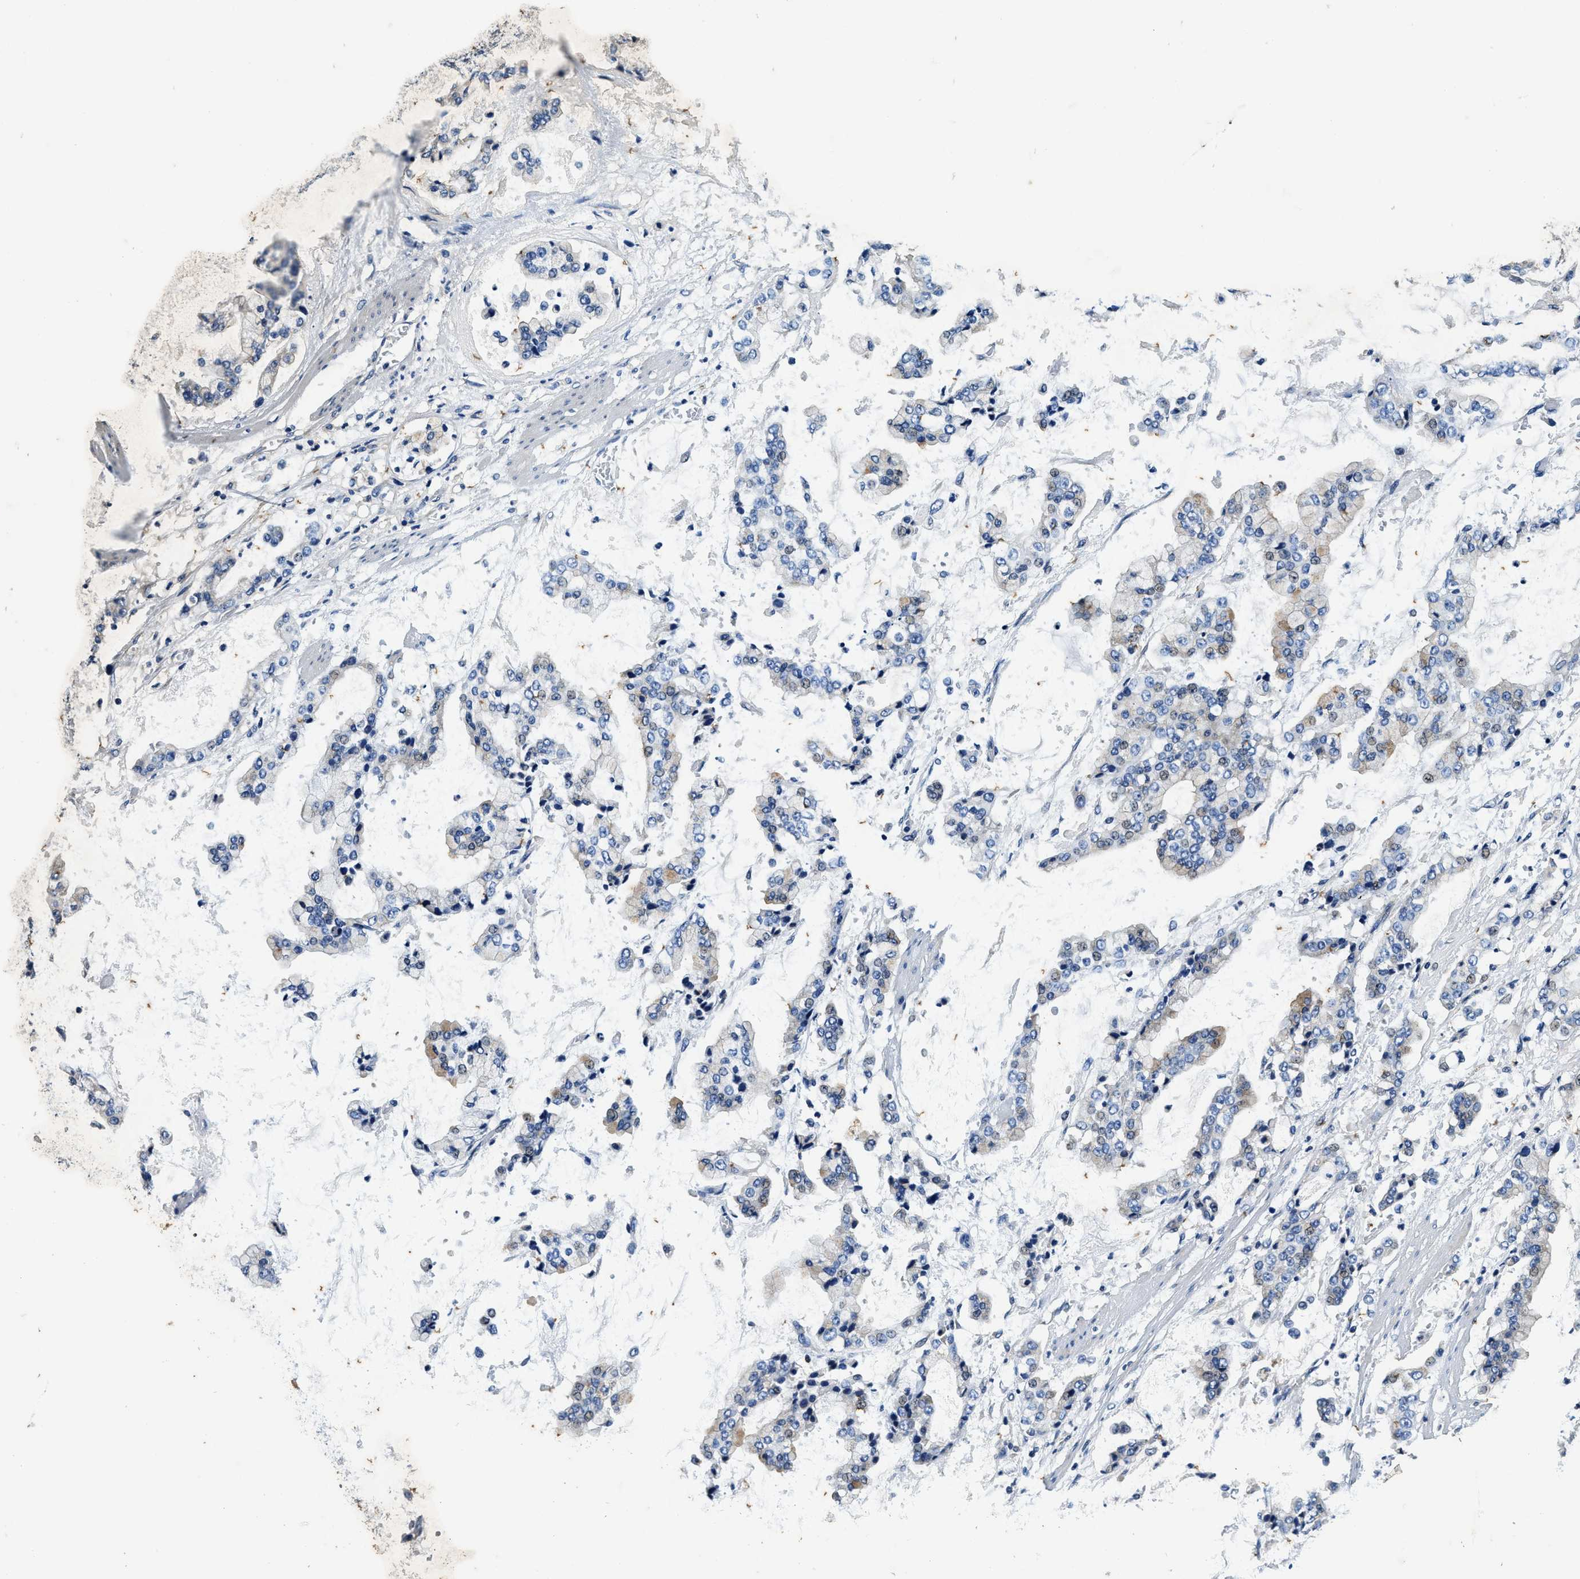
{"staining": {"intensity": "negative", "quantity": "none", "location": "none"}, "tissue": "stomach cancer", "cell_type": "Tumor cells", "image_type": "cancer", "snomed": [{"axis": "morphology", "description": "Normal tissue, NOS"}, {"axis": "morphology", "description": "Adenocarcinoma, NOS"}, {"axis": "topography", "description": "Stomach, upper"}, {"axis": "topography", "description": "Stomach"}], "caption": "Immunohistochemical staining of stomach adenocarcinoma shows no significant positivity in tumor cells.", "gene": "PI4KB", "patient": {"sex": "male", "age": 76}}